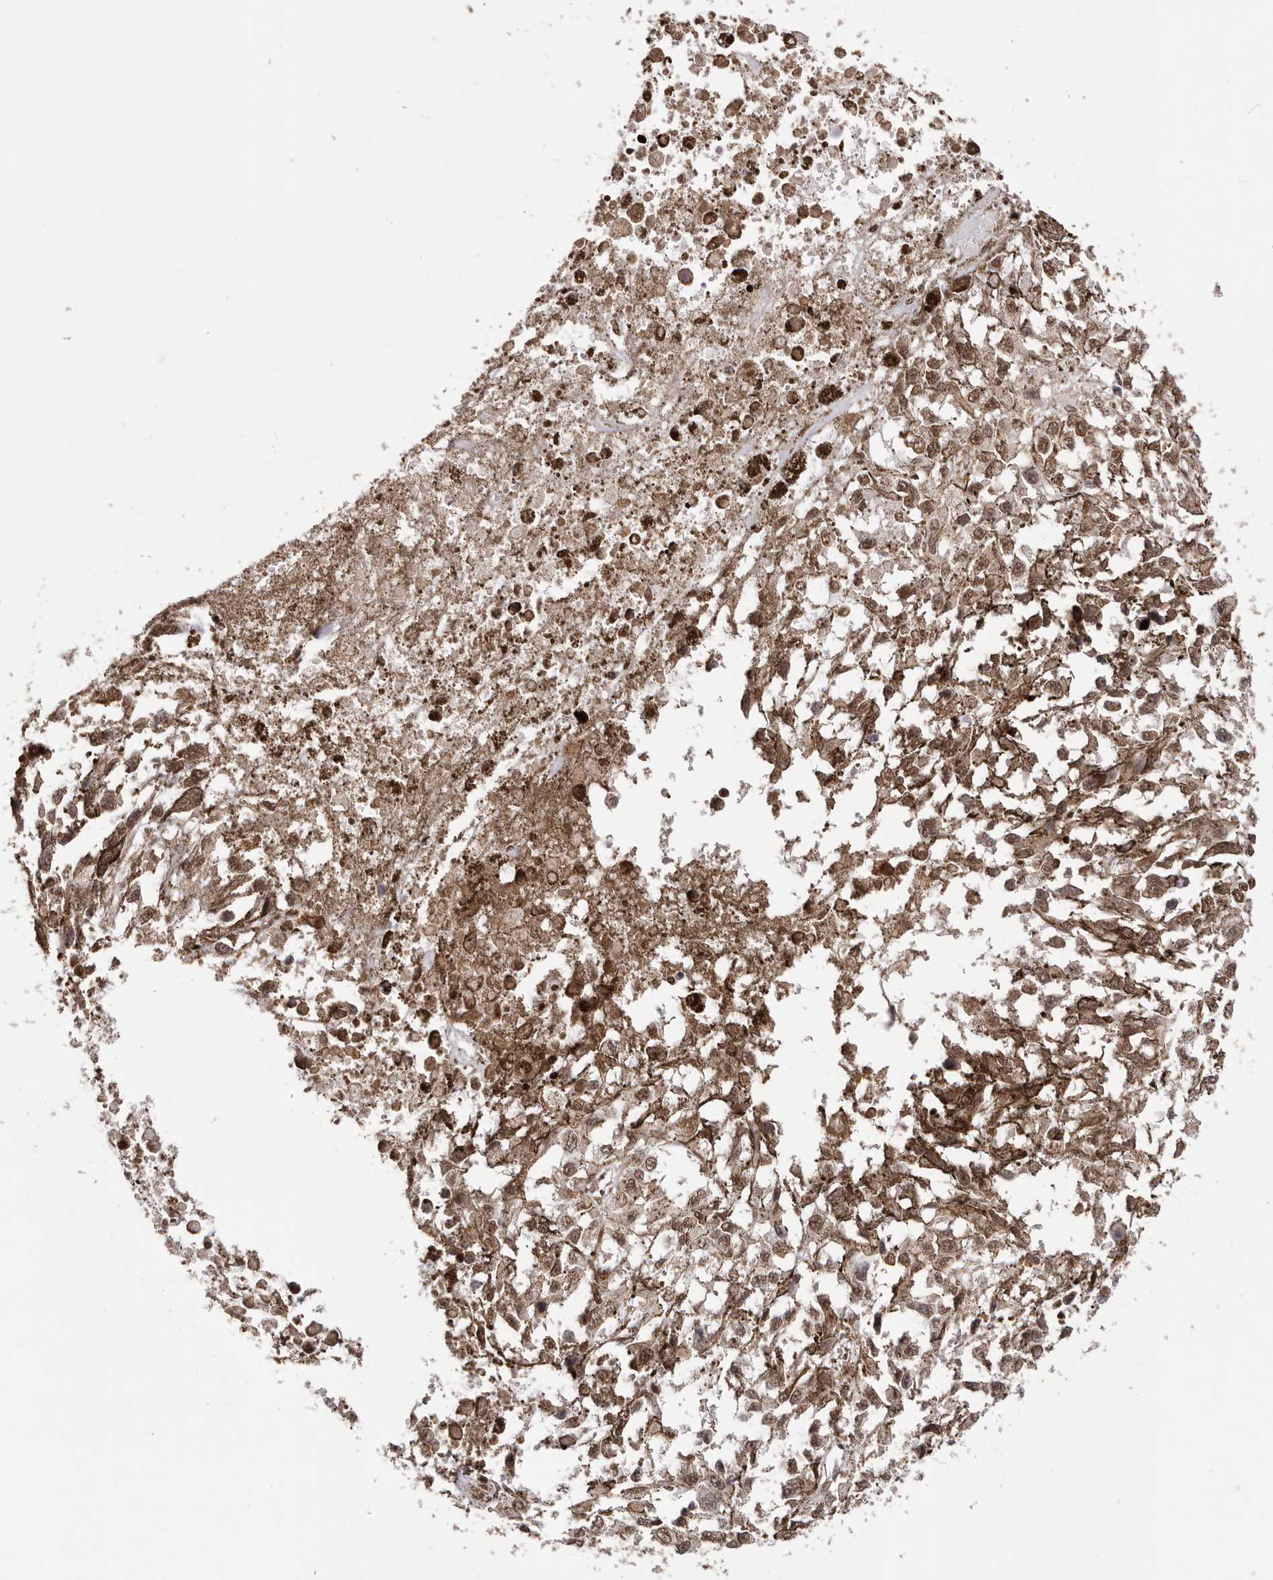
{"staining": {"intensity": "moderate", "quantity": ">75%", "location": "nuclear"}, "tissue": "melanoma", "cell_type": "Tumor cells", "image_type": "cancer", "snomed": [{"axis": "morphology", "description": "Malignant melanoma, Metastatic site"}, {"axis": "topography", "description": "Lymph node"}], "caption": "High-magnification brightfield microscopy of malignant melanoma (metastatic site) stained with DAB (3,3'-diaminobenzidine) (brown) and counterstained with hematoxylin (blue). tumor cells exhibit moderate nuclear staining is present in approximately>75% of cells.", "gene": "RPS6KA5", "patient": {"sex": "male", "age": 59}}